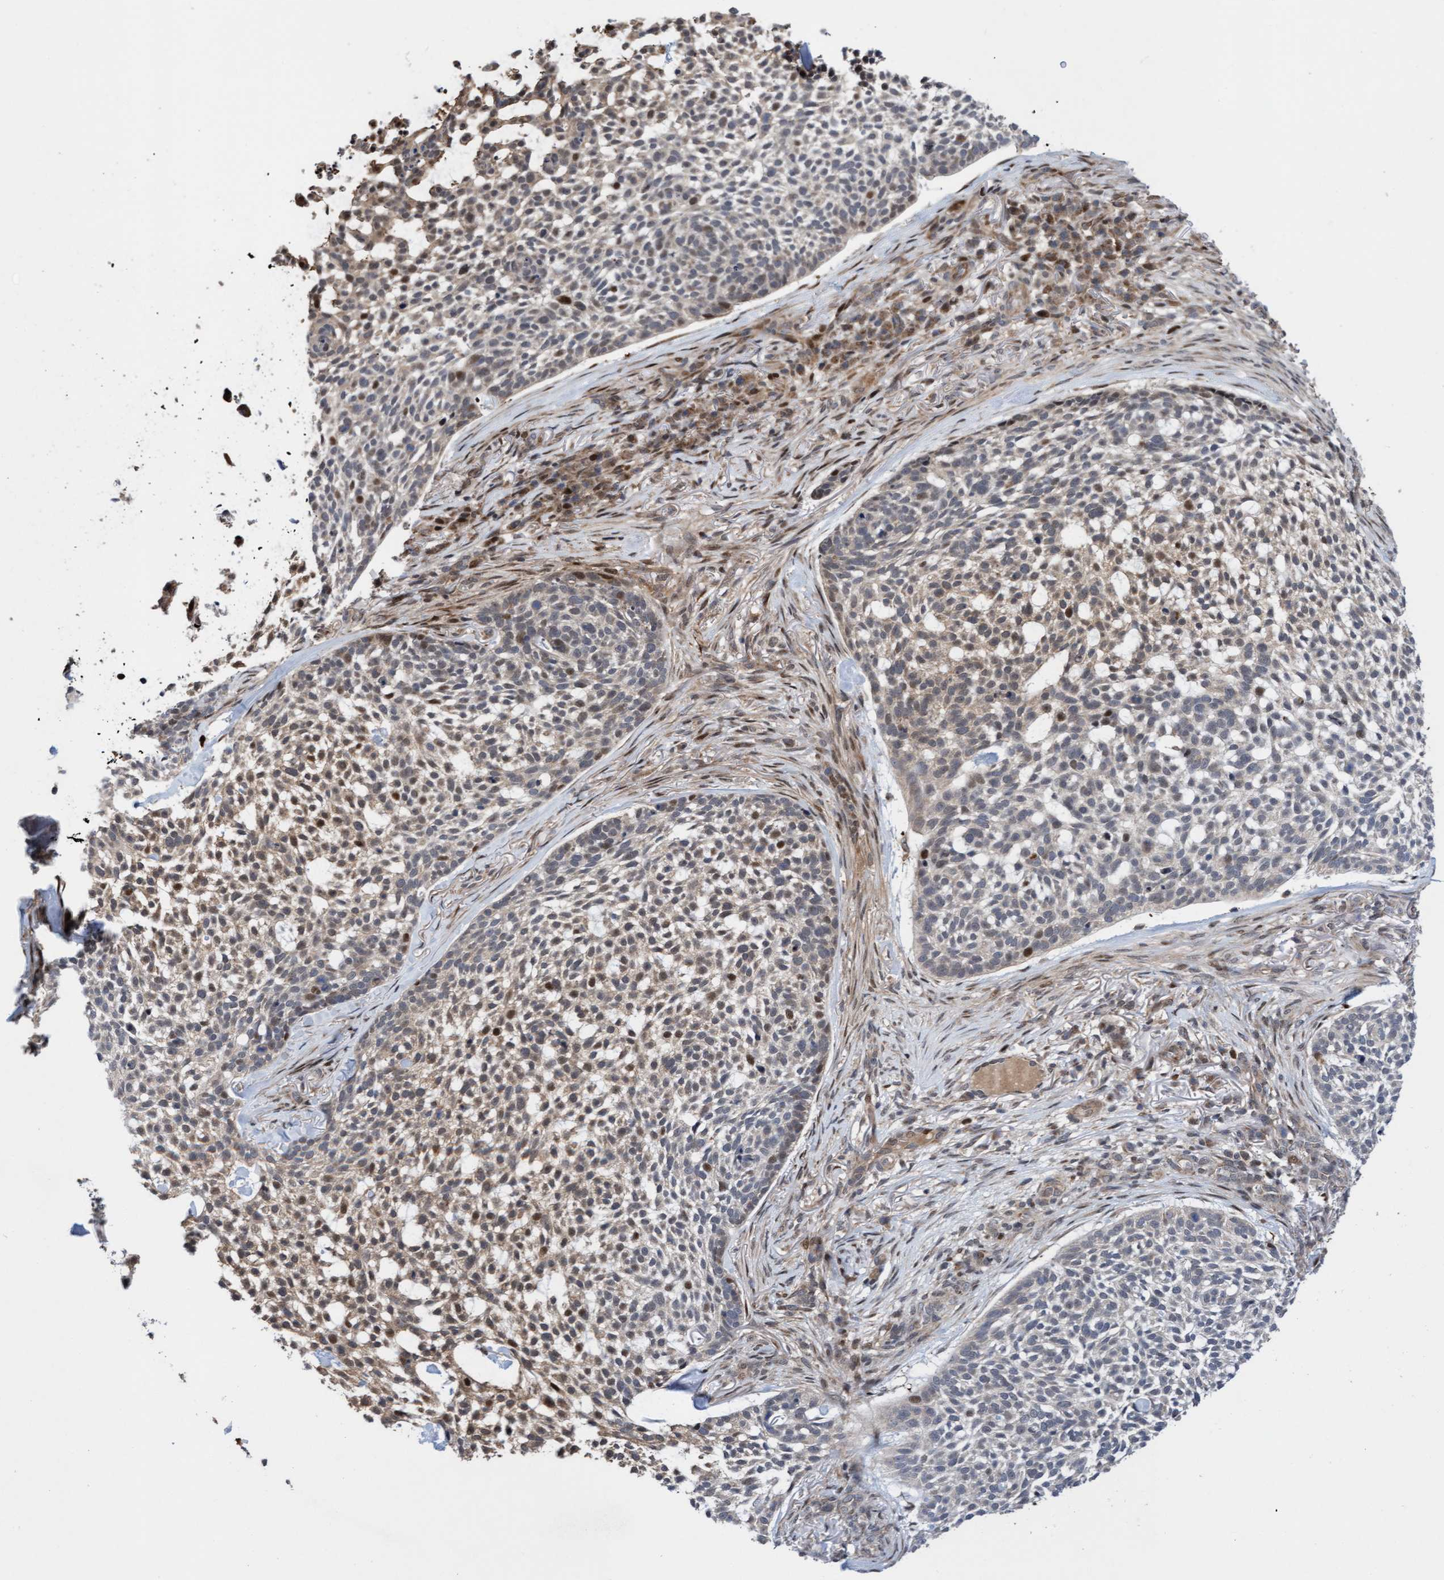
{"staining": {"intensity": "weak", "quantity": "25%-75%", "location": "cytoplasmic/membranous,nuclear"}, "tissue": "skin cancer", "cell_type": "Tumor cells", "image_type": "cancer", "snomed": [{"axis": "morphology", "description": "Basal cell carcinoma"}, {"axis": "topography", "description": "Skin"}], "caption": "This is a photomicrograph of IHC staining of basal cell carcinoma (skin), which shows weak staining in the cytoplasmic/membranous and nuclear of tumor cells.", "gene": "ITFG1", "patient": {"sex": "female", "age": 64}}